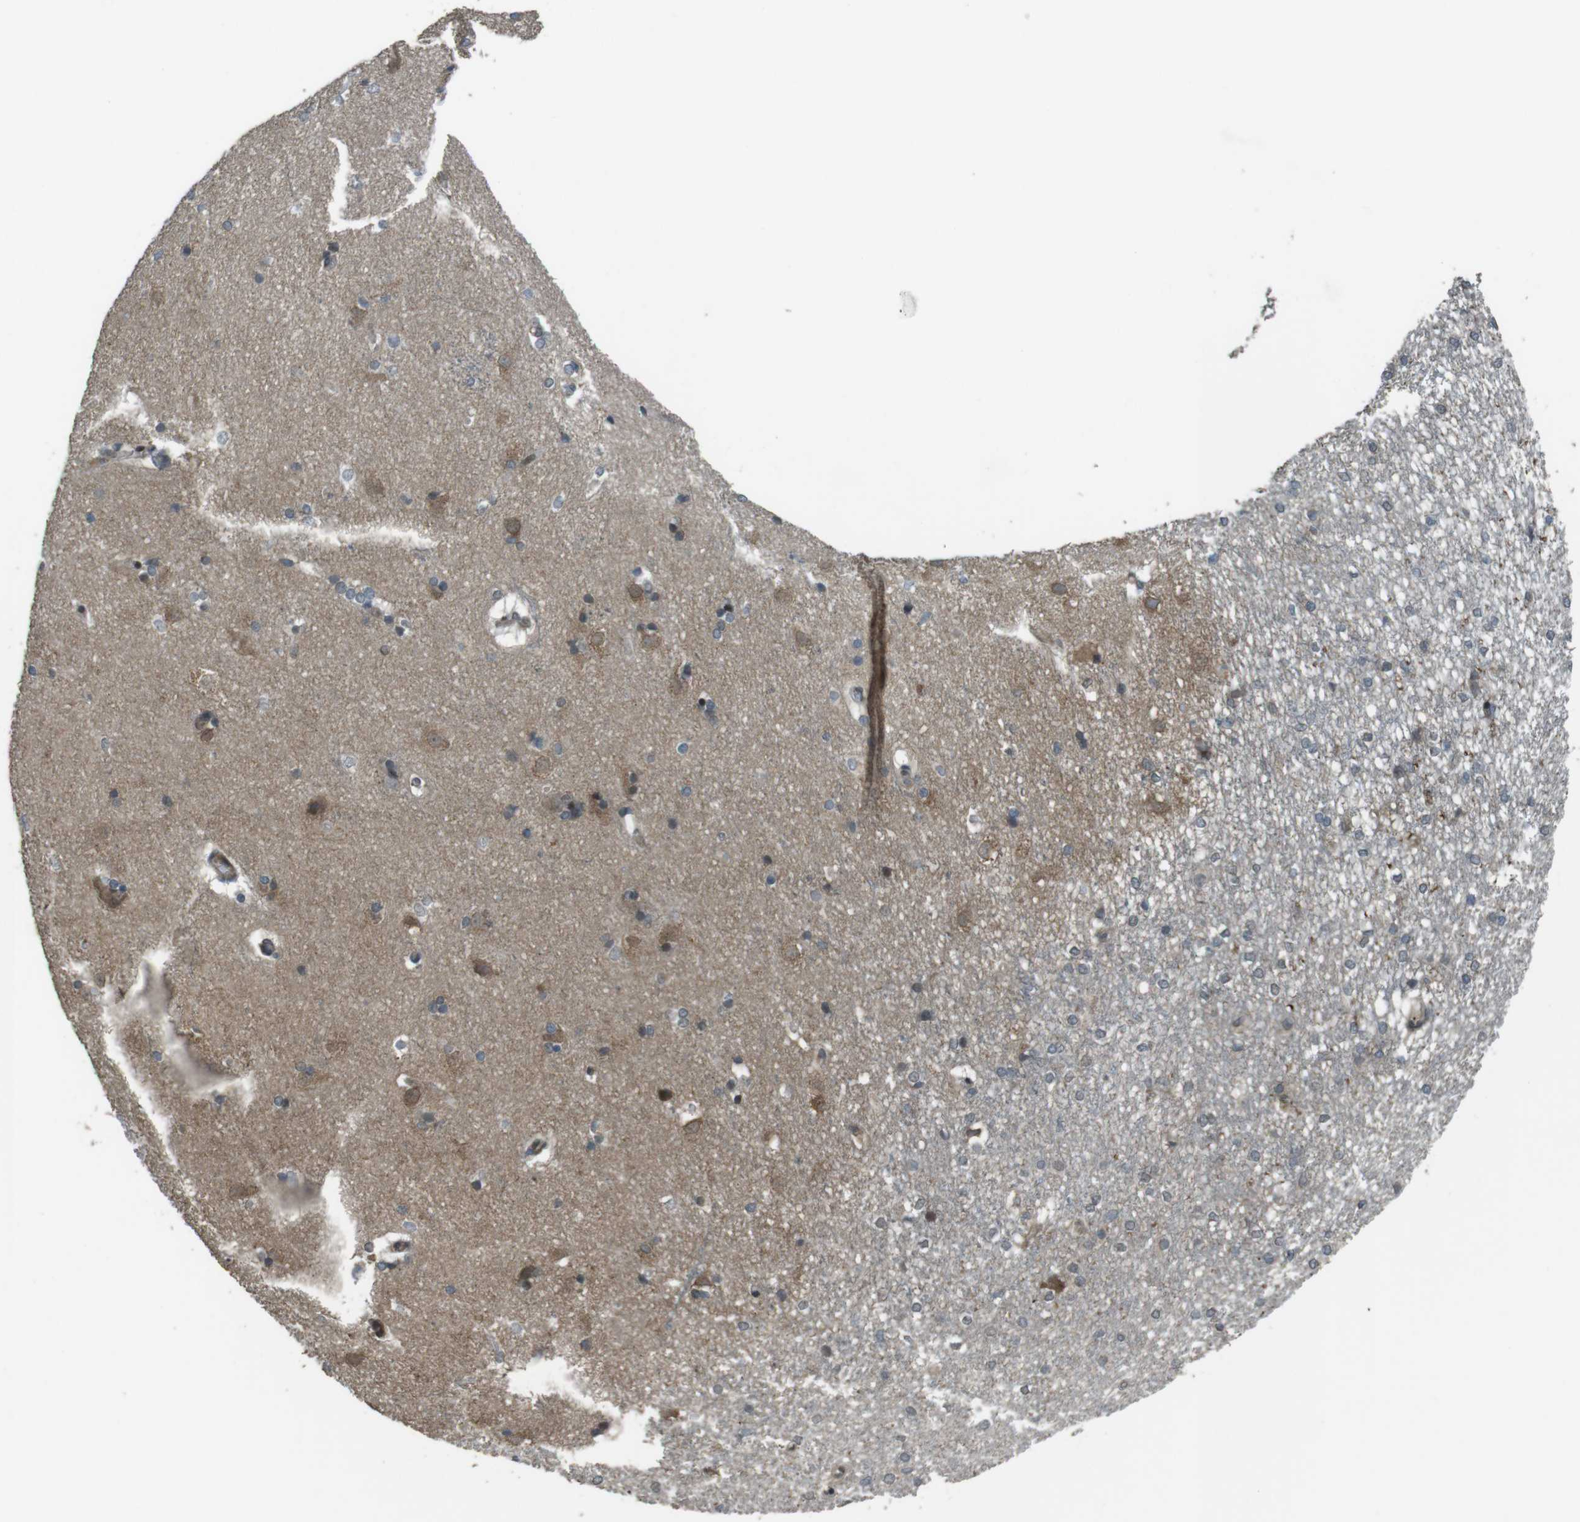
{"staining": {"intensity": "weak", "quantity": "25%-75%", "location": "cytoplasmic/membranous"}, "tissue": "caudate", "cell_type": "Glial cells", "image_type": "normal", "snomed": [{"axis": "morphology", "description": "Normal tissue, NOS"}, {"axis": "topography", "description": "Lateral ventricle wall"}], "caption": "Glial cells display weak cytoplasmic/membranous positivity in about 25%-75% of cells in unremarkable caudate.", "gene": "ZNF330", "patient": {"sex": "female", "age": 19}}